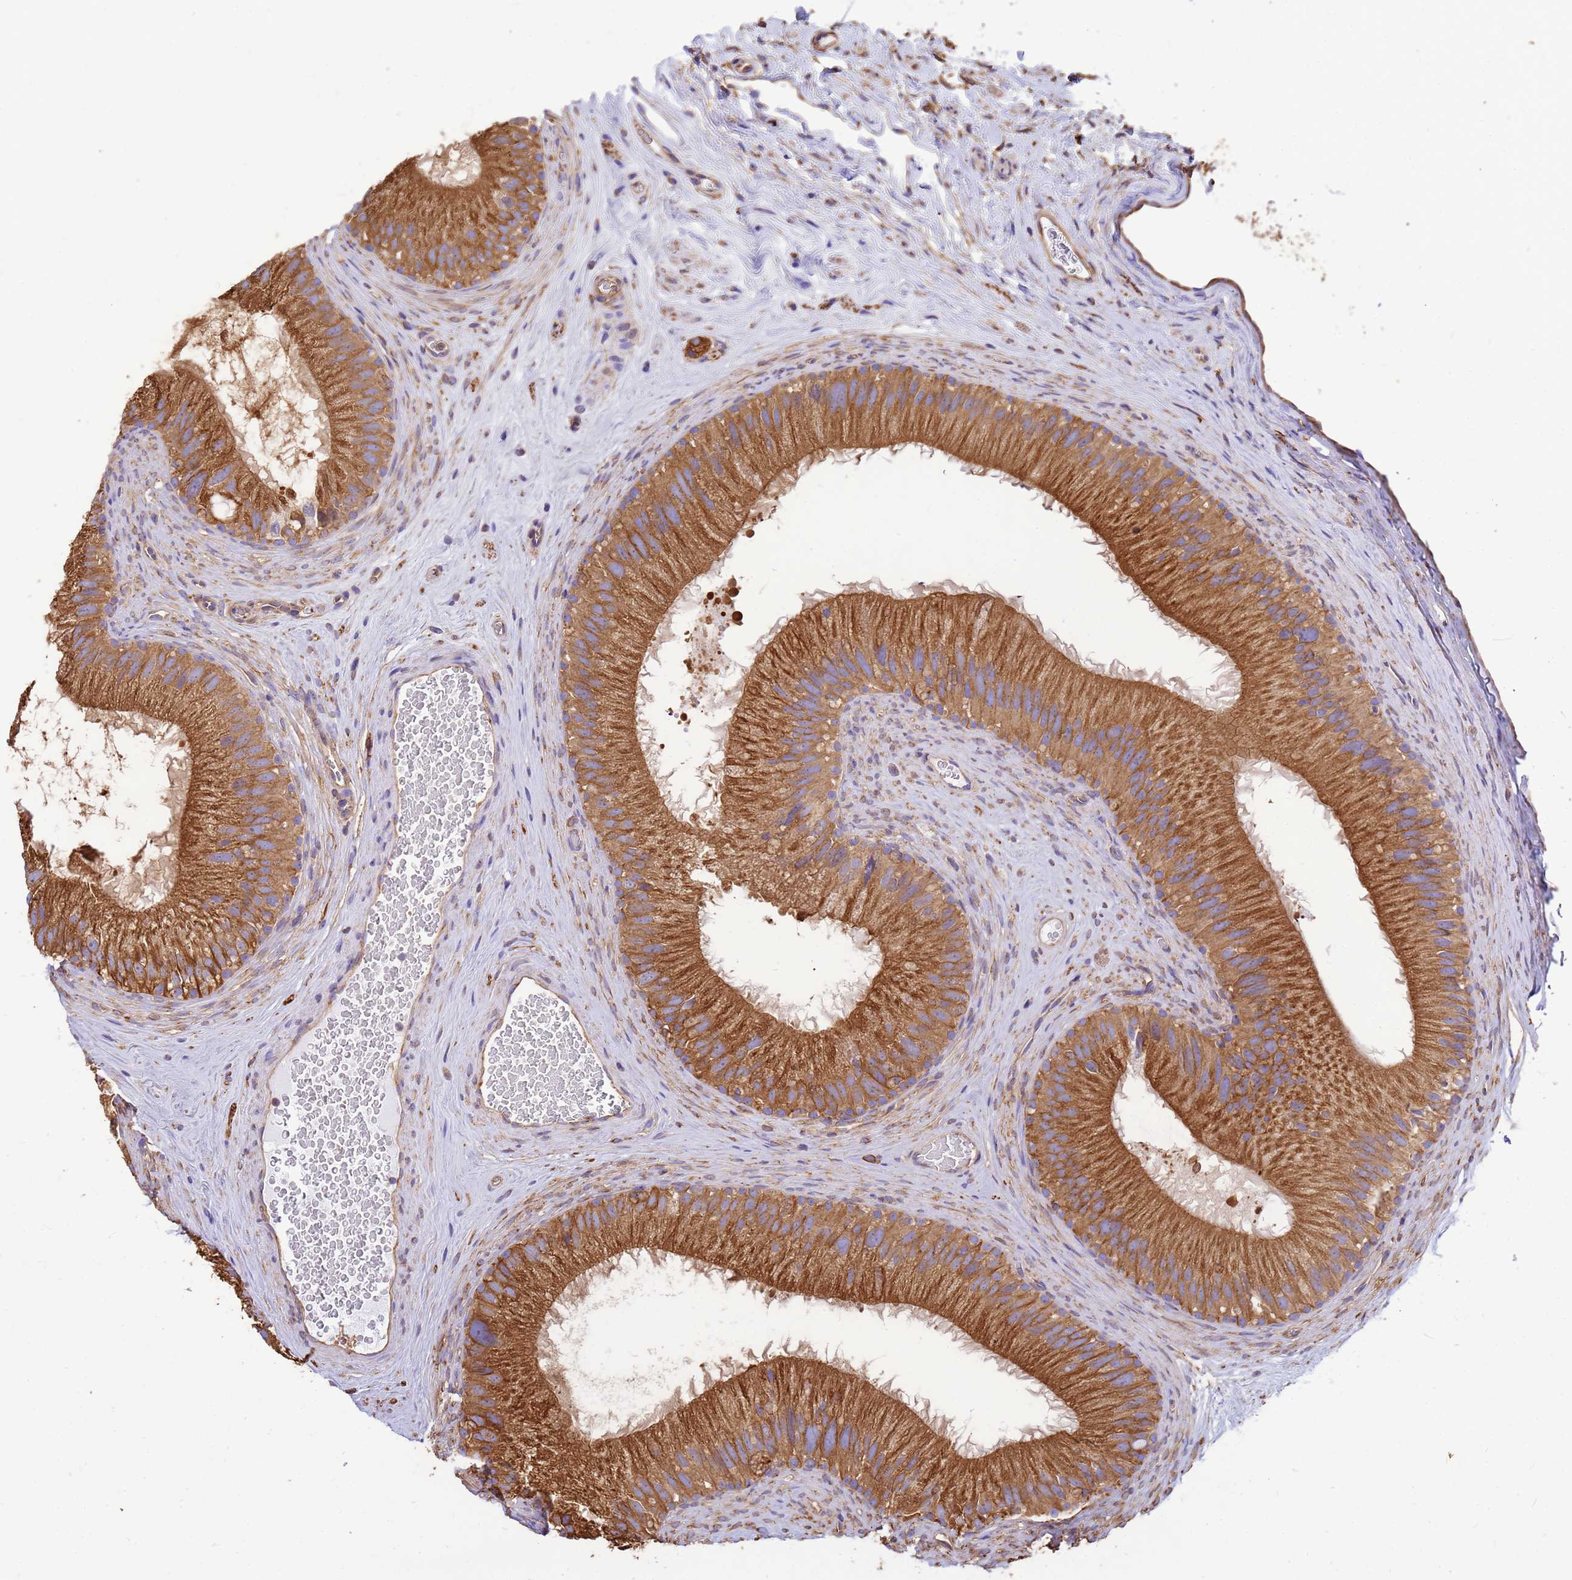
{"staining": {"intensity": "strong", "quantity": ">75%", "location": "cytoplasmic/membranous"}, "tissue": "epididymis", "cell_type": "Glandular cells", "image_type": "normal", "snomed": [{"axis": "morphology", "description": "Normal tissue, NOS"}, {"axis": "topography", "description": "Epididymis"}], "caption": "A high amount of strong cytoplasmic/membranous staining is appreciated in approximately >75% of glandular cells in unremarkable epididymis. (Stains: DAB (3,3'-diaminobenzidine) in brown, nuclei in blue, Microscopy: brightfield microscopy at high magnification).", "gene": "ENSG00000198211", "patient": {"sex": "male", "age": 50}}